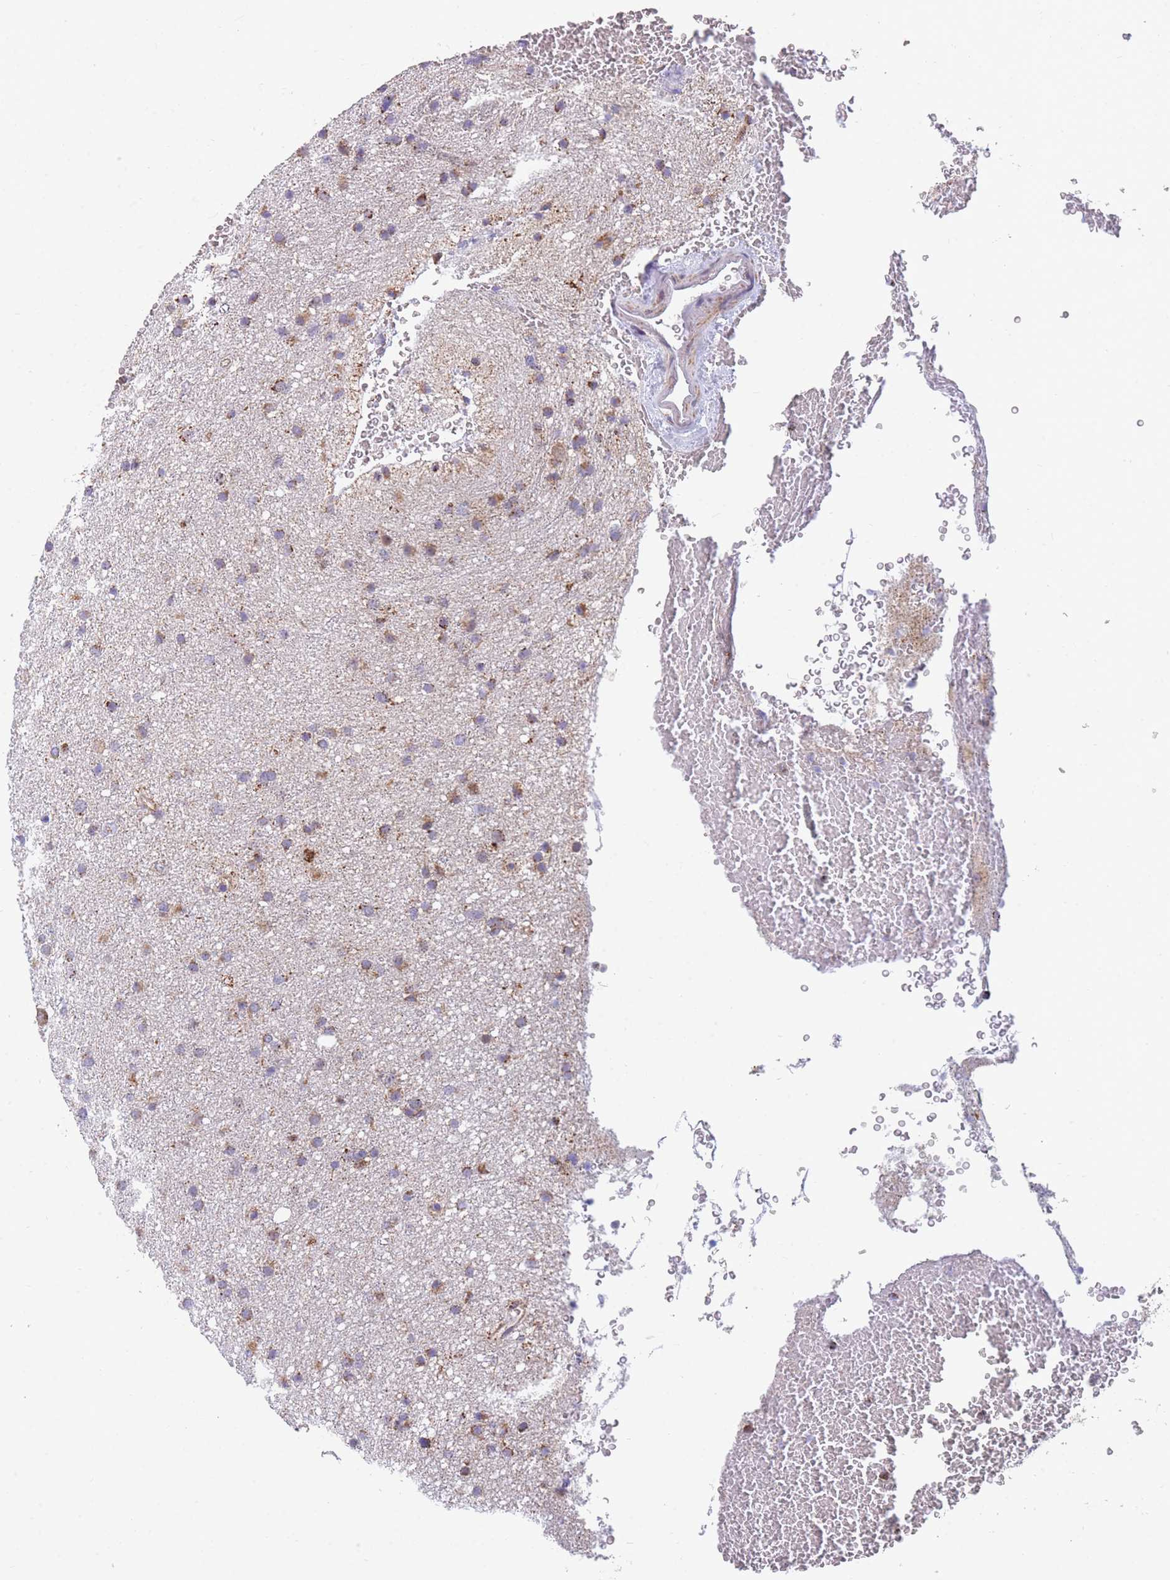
{"staining": {"intensity": "moderate", "quantity": "25%-75%", "location": "cytoplasmic/membranous"}, "tissue": "glioma", "cell_type": "Tumor cells", "image_type": "cancer", "snomed": [{"axis": "morphology", "description": "Glioma, malignant, Low grade"}, {"axis": "topography", "description": "Cerebral cortex"}], "caption": "Immunohistochemistry of malignant glioma (low-grade) demonstrates medium levels of moderate cytoplasmic/membranous staining in about 25%-75% of tumor cells. (DAB IHC, brown staining for protein, blue staining for nuclei).", "gene": "DDX49", "patient": {"sex": "female", "age": 39}}